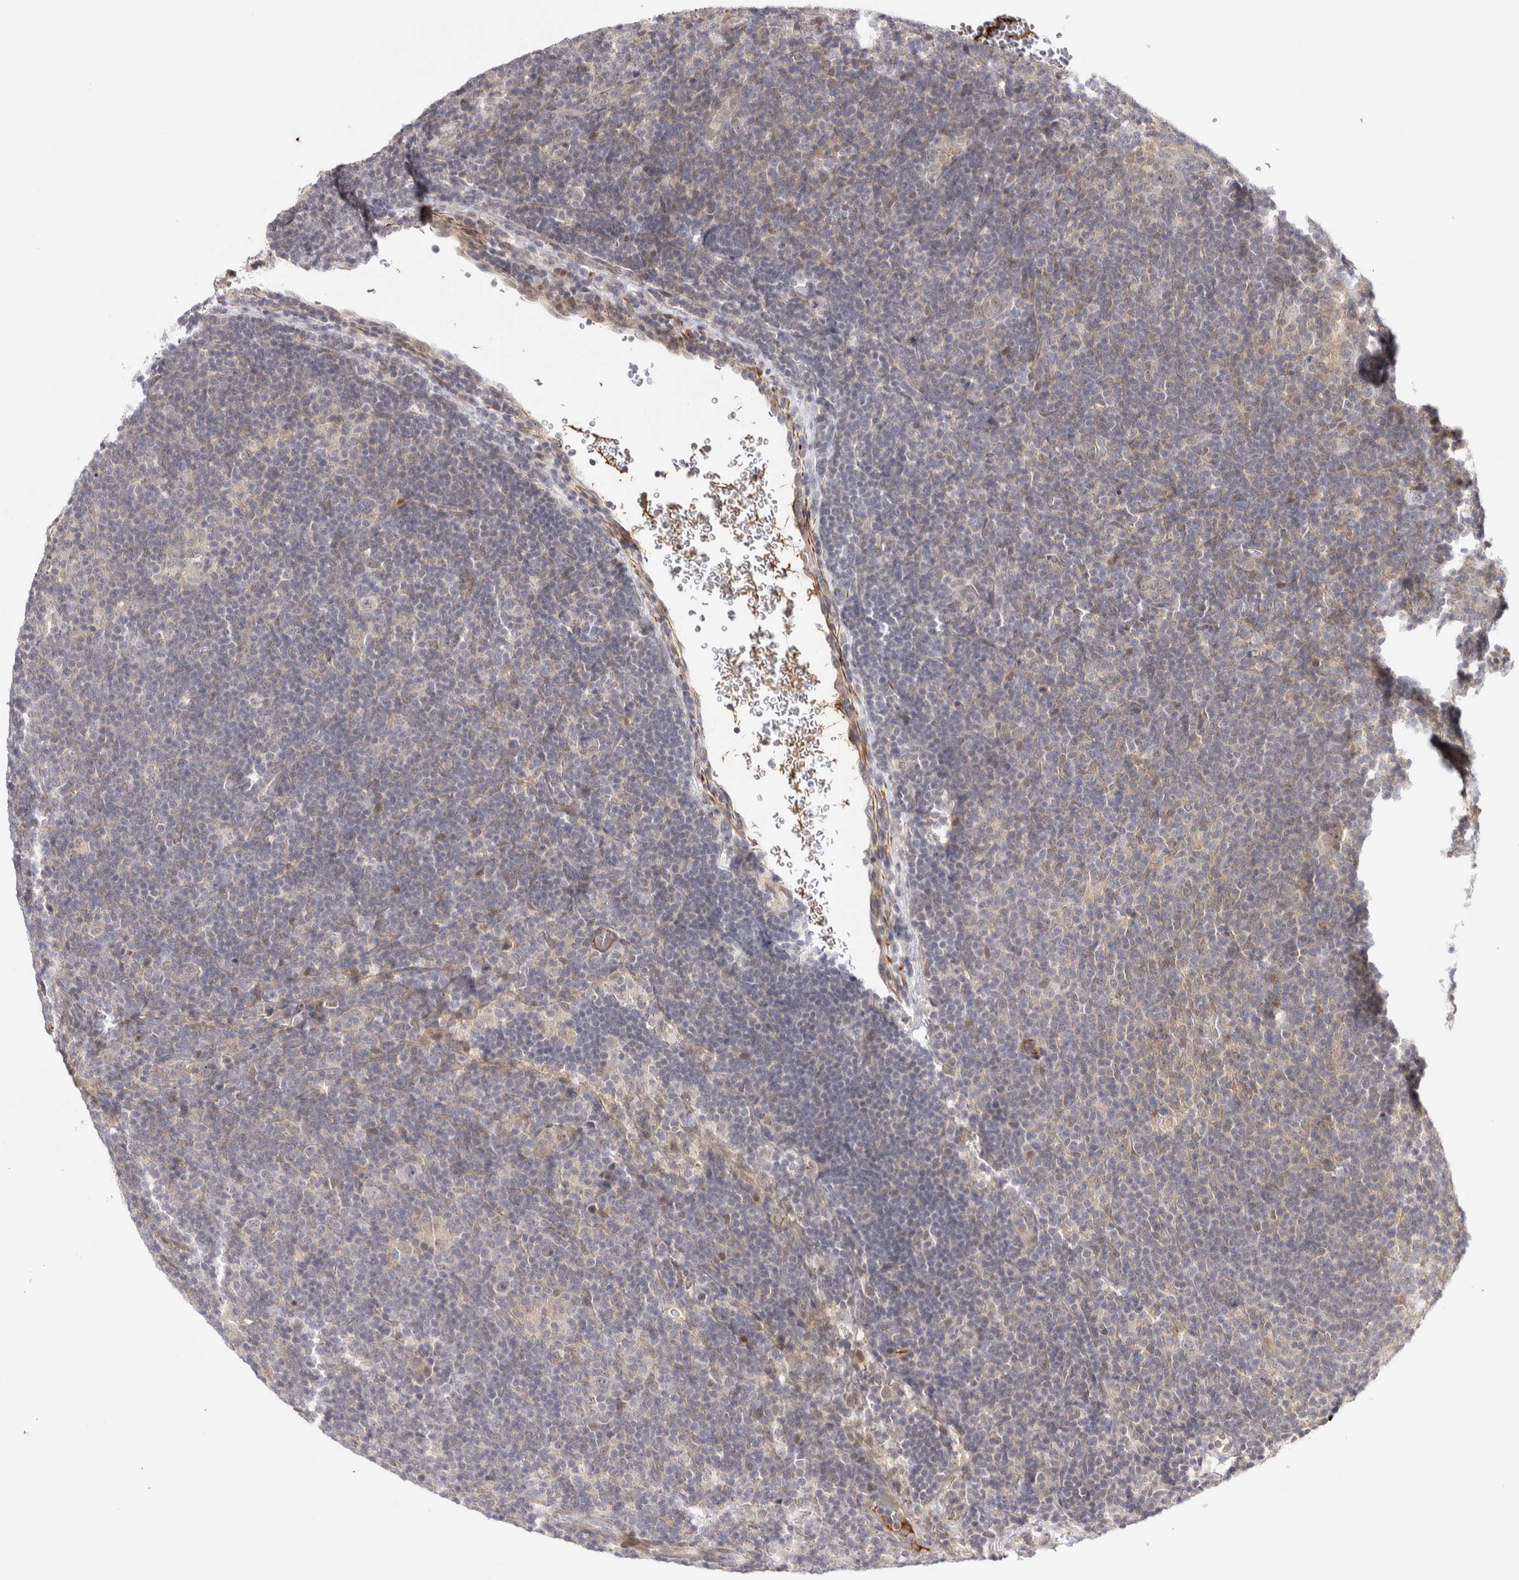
{"staining": {"intensity": "negative", "quantity": "none", "location": "none"}, "tissue": "lymphoma", "cell_type": "Tumor cells", "image_type": "cancer", "snomed": [{"axis": "morphology", "description": "Hodgkin's disease, NOS"}, {"axis": "topography", "description": "Lymph node"}], "caption": "High power microscopy histopathology image of an immunohistochemistry micrograph of Hodgkin's disease, revealing no significant positivity in tumor cells. Brightfield microscopy of IHC stained with DAB (brown) and hematoxylin (blue), captured at high magnification.", "gene": "ZNF318", "patient": {"sex": "female", "age": 57}}